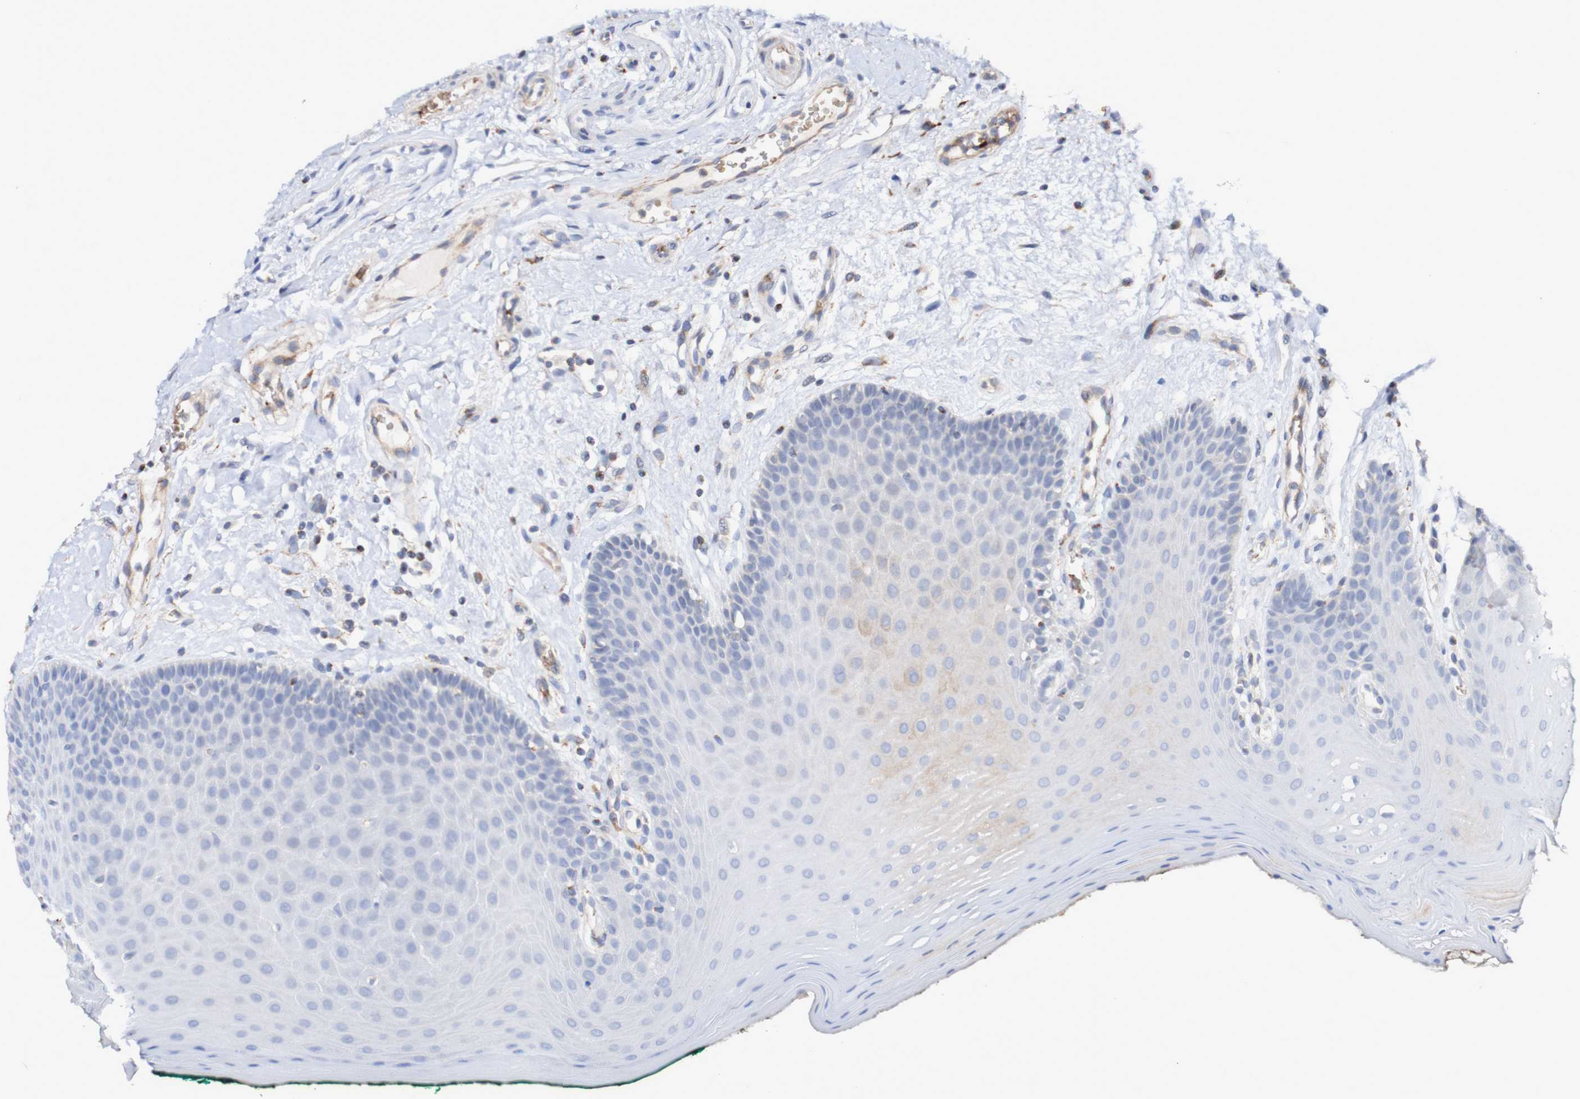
{"staining": {"intensity": "negative", "quantity": "none", "location": "none"}, "tissue": "oral mucosa", "cell_type": "Squamous epithelial cells", "image_type": "normal", "snomed": [{"axis": "morphology", "description": "Normal tissue, NOS"}, {"axis": "topography", "description": "Skeletal muscle"}, {"axis": "topography", "description": "Oral tissue"}], "caption": "Protein analysis of normal oral mucosa demonstrates no significant staining in squamous epithelial cells.", "gene": "WNT4", "patient": {"sex": "male", "age": 58}}